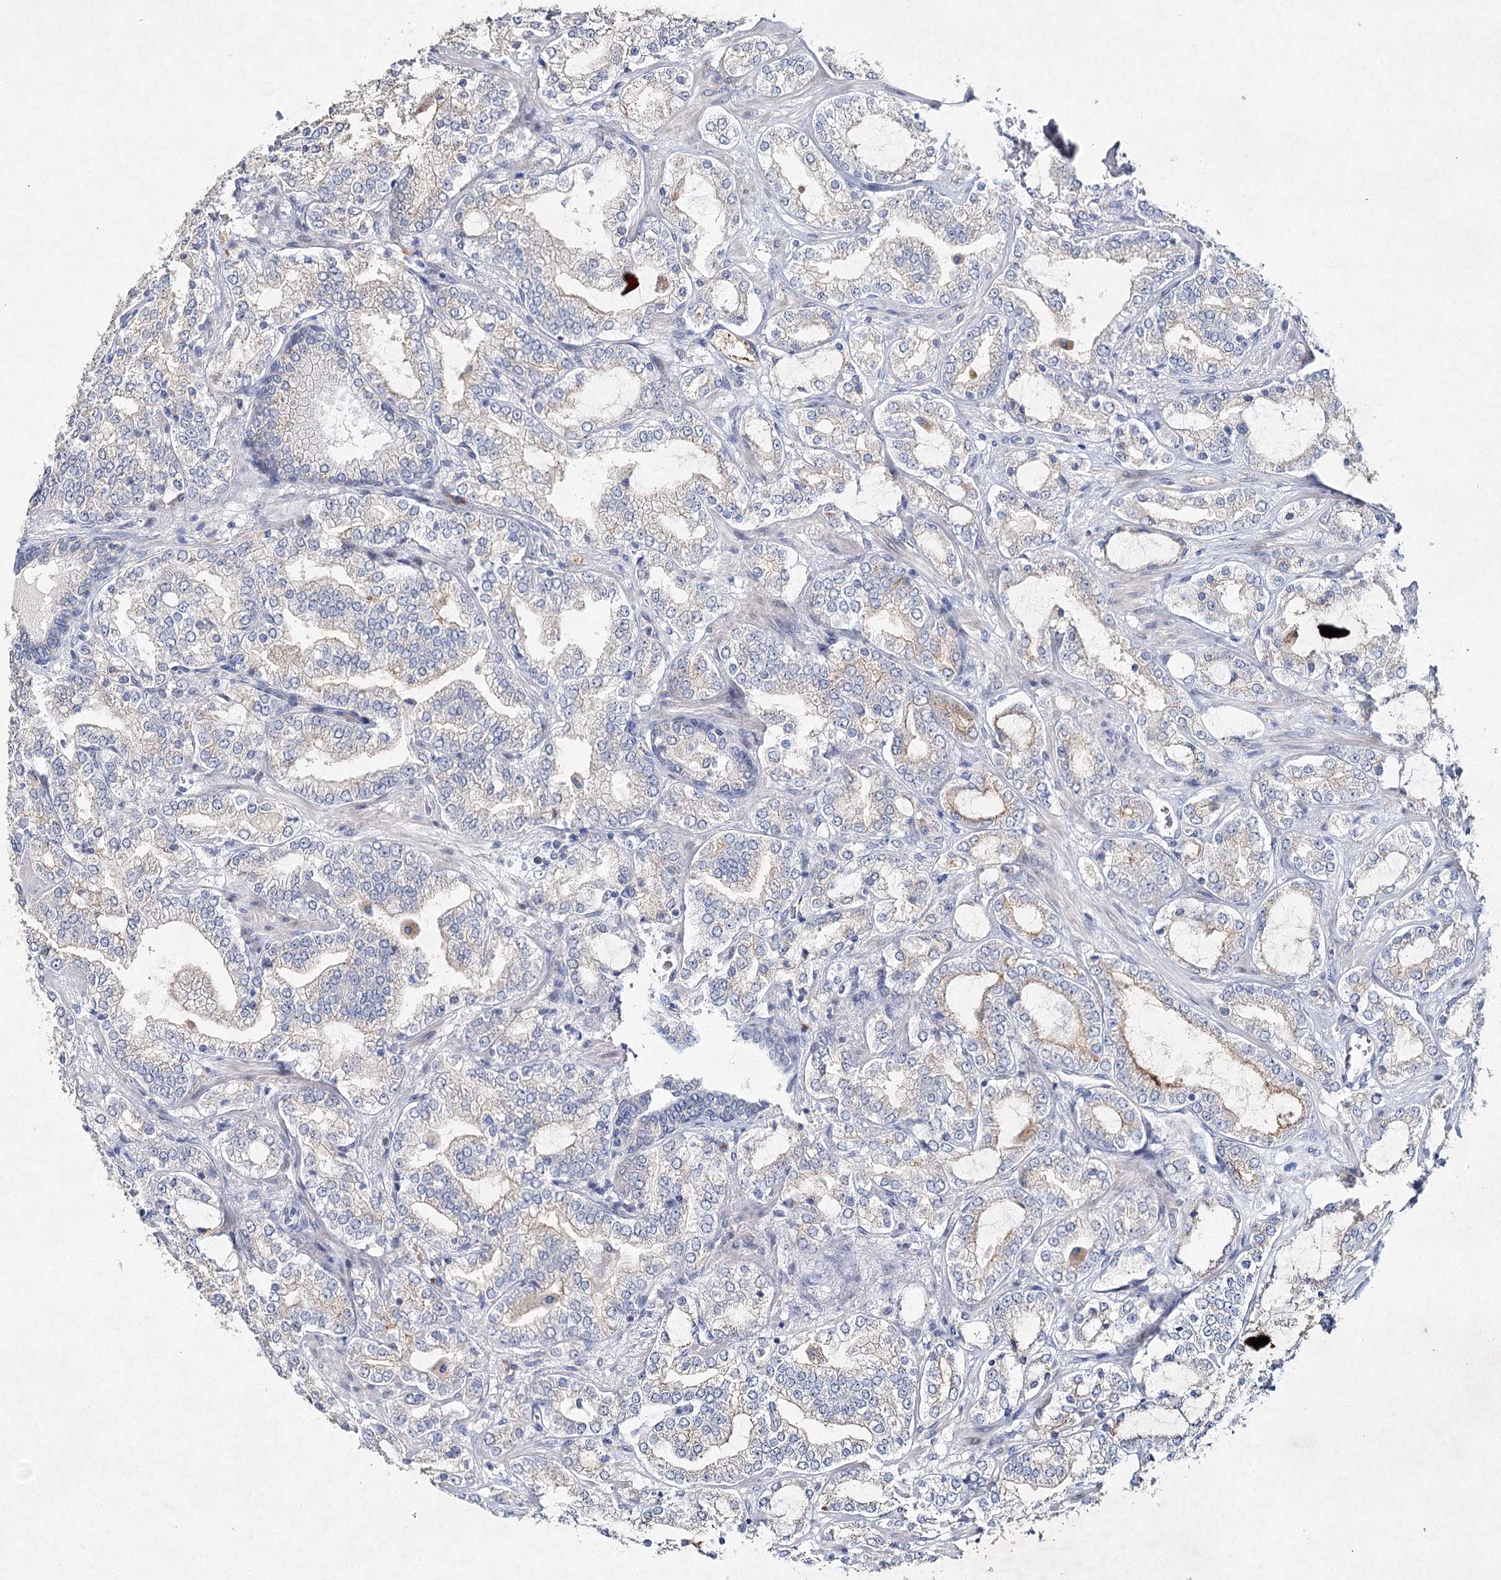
{"staining": {"intensity": "weak", "quantity": "25%-75%", "location": "cytoplasmic/membranous"}, "tissue": "prostate cancer", "cell_type": "Tumor cells", "image_type": "cancer", "snomed": [{"axis": "morphology", "description": "Adenocarcinoma, High grade"}, {"axis": "topography", "description": "Prostate"}], "caption": "This histopathology image displays prostate high-grade adenocarcinoma stained with immunohistochemistry (IHC) to label a protein in brown. The cytoplasmic/membranous of tumor cells show weak positivity for the protein. Nuclei are counter-stained blue.", "gene": "RFX6", "patient": {"sex": "male", "age": 64}}